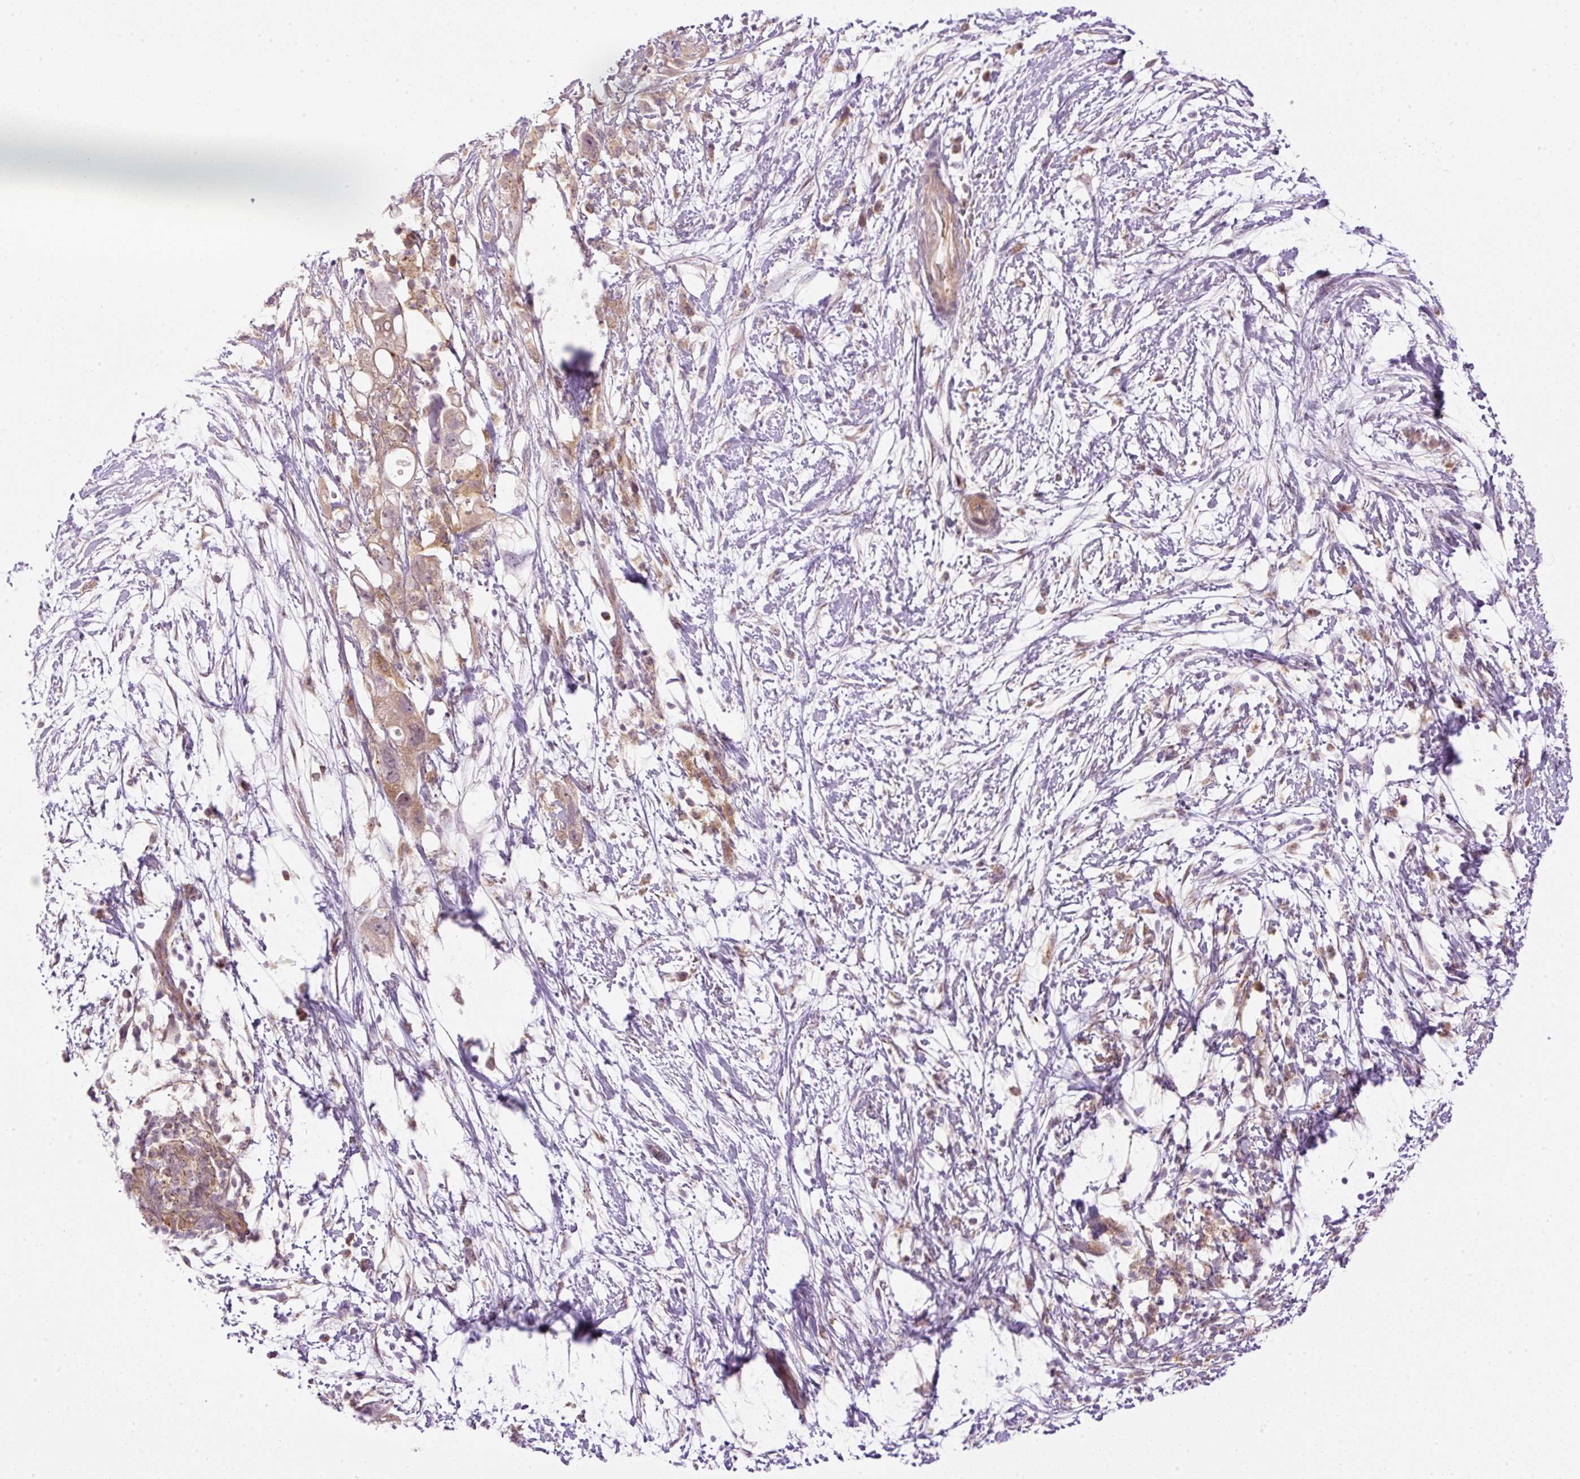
{"staining": {"intensity": "weak", "quantity": "25%-75%", "location": "cytoplasmic/membranous"}, "tissue": "pancreatic cancer", "cell_type": "Tumor cells", "image_type": "cancer", "snomed": [{"axis": "morphology", "description": "Adenocarcinoma, NOS"}, {"axis": "topography", "description": "Pancreas"}], "caption": "Immunohistochemistry (IHC) (DAB (3,3'-diaminobenzidine)) staining of adenocarcinoma (pancreatic) displays weak cytoplasmic/membranous protein staining in approximately 25%-75% of tumor cells.", "gene": "MZT2B", "patient": {"sex": "female", "age": 72}}